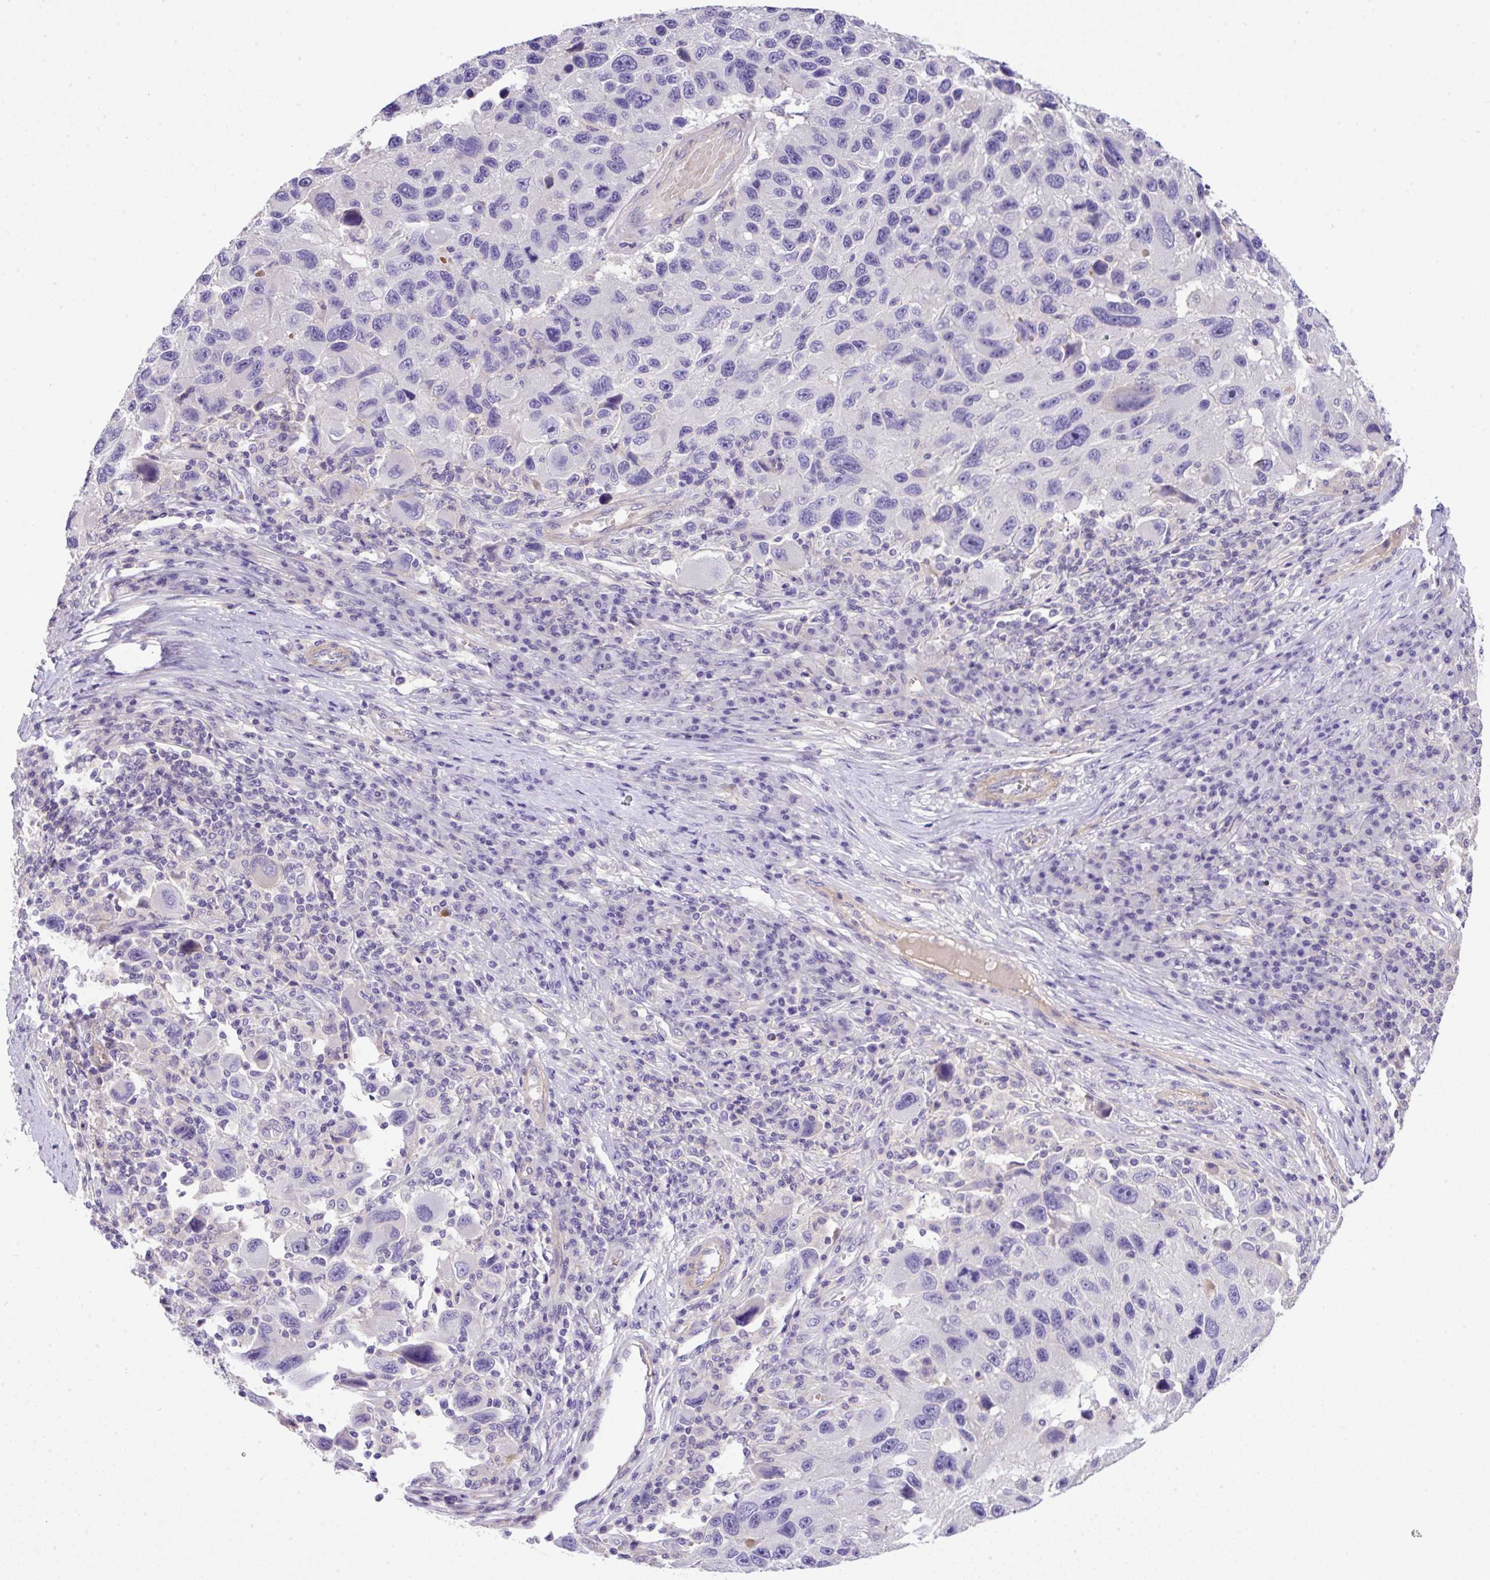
{"staining": {"intensity": "negative", "quantity": "none", "location": "none"}, "tissue": "melanoma", "cell_type": "Tumor cells", "image_type": "cancer", "snomed": [{"axis": "morphology", "description": "Malignant melanoma, NOS"}, {"axis": "topography", "description": "Skin"}], "caption": "There is no significant staining in tumor cells of malignant melanoma.", "gene": "NPTN", "patient": {"sex": "male", "age": 53}}